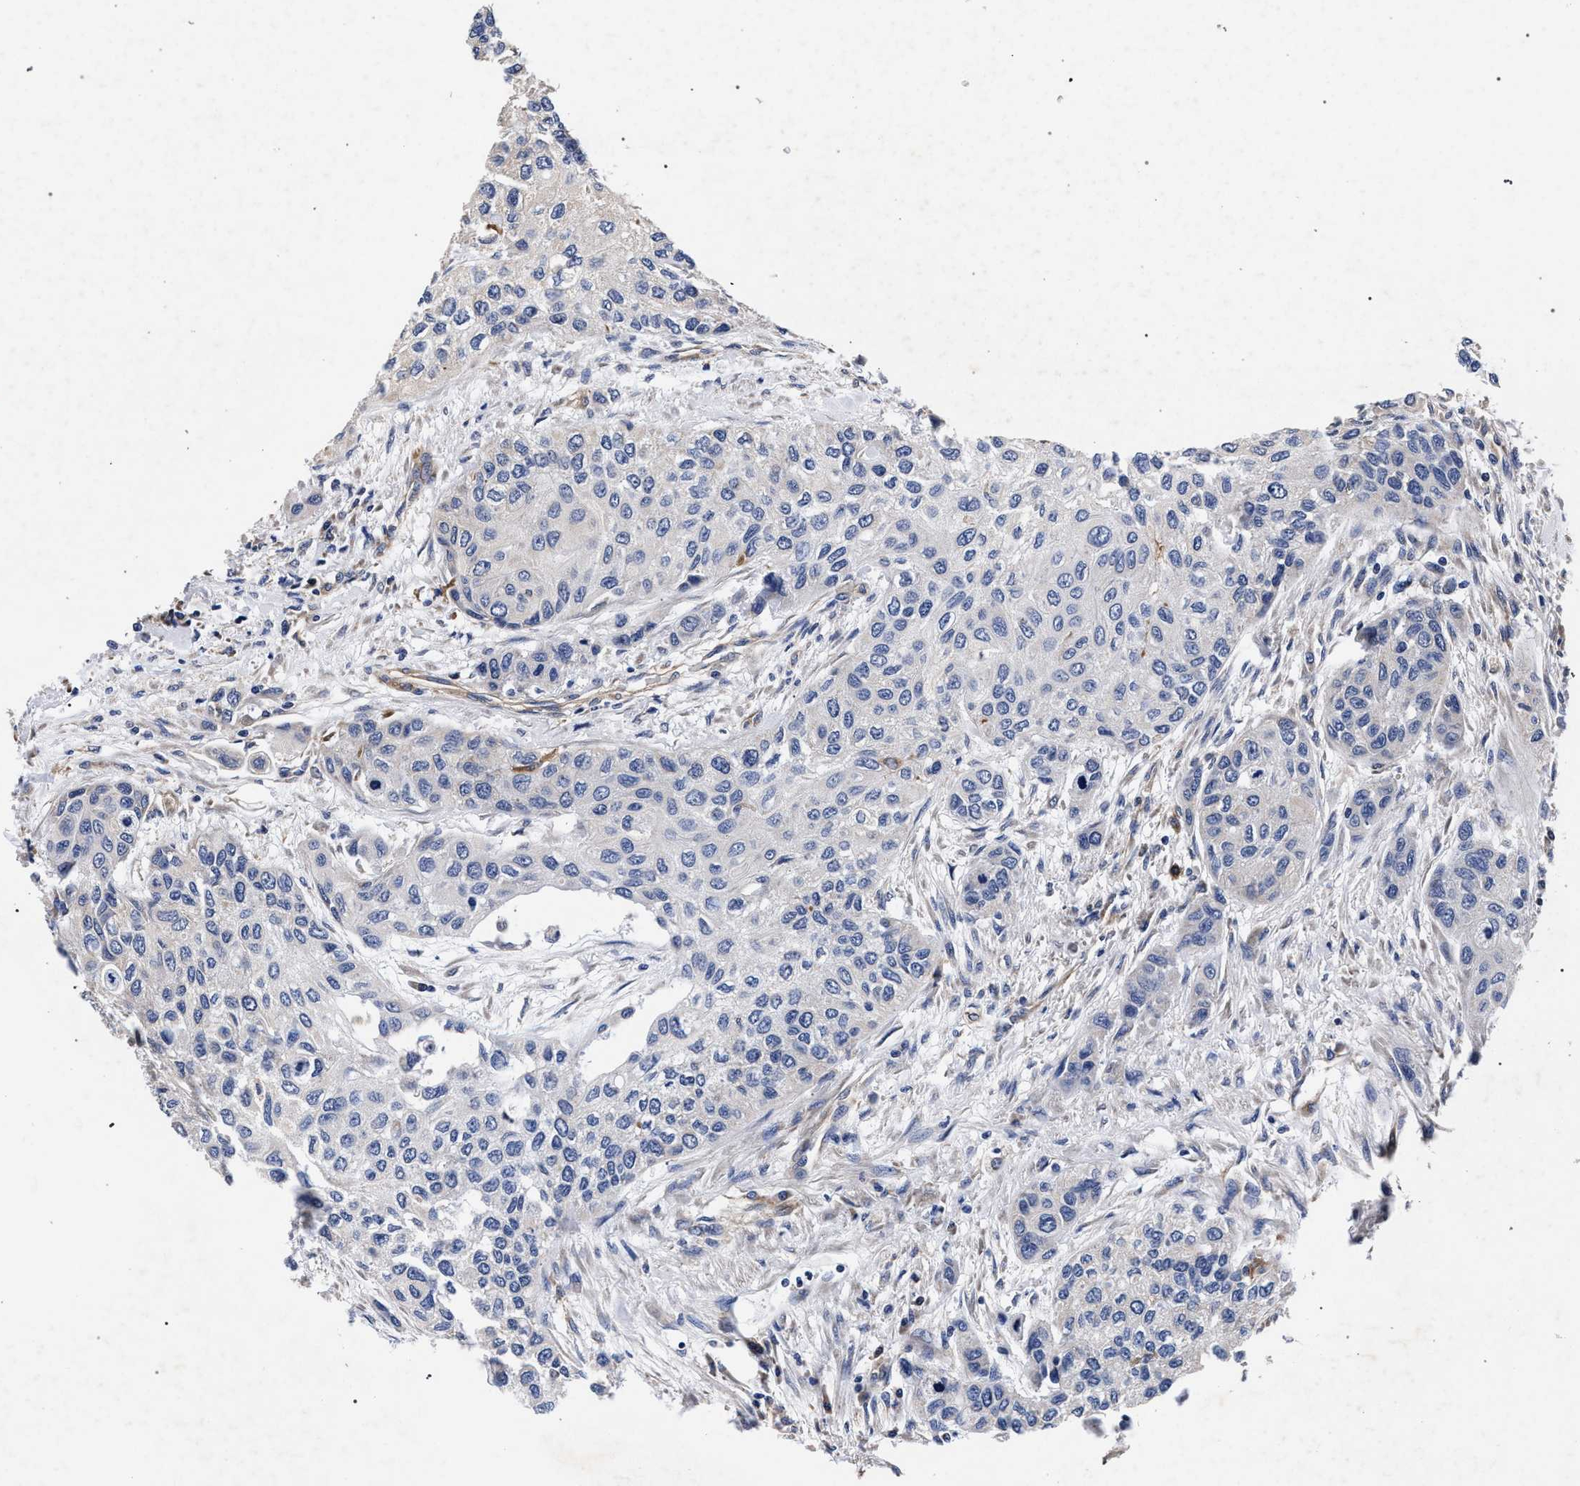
{"staining": {"intensity": "negative", "quantity": "none", "location": "none"}, "tissue": "urothelial cancer", "cell_type": "Tumor cells", "image_type": "cancer", "snomed": [{"axis": "morphology", "description": "Urothelial carcinoma, High grade"}, {"axis": "topography", "description": "Urinary bladder"}], "caption": "This micrograph is of high-grade urothelial carcinoma stained with immunohistochemistry to label a protein in brown with the nuclei are counter-stained blue. There is no staining in tumor cells. (DAB immunohistochemistry (IHC) visualized using brightfield microscopy, high magnification).", "gene": "CFAP95", "patient": {"sex": "female", "age": 56}}